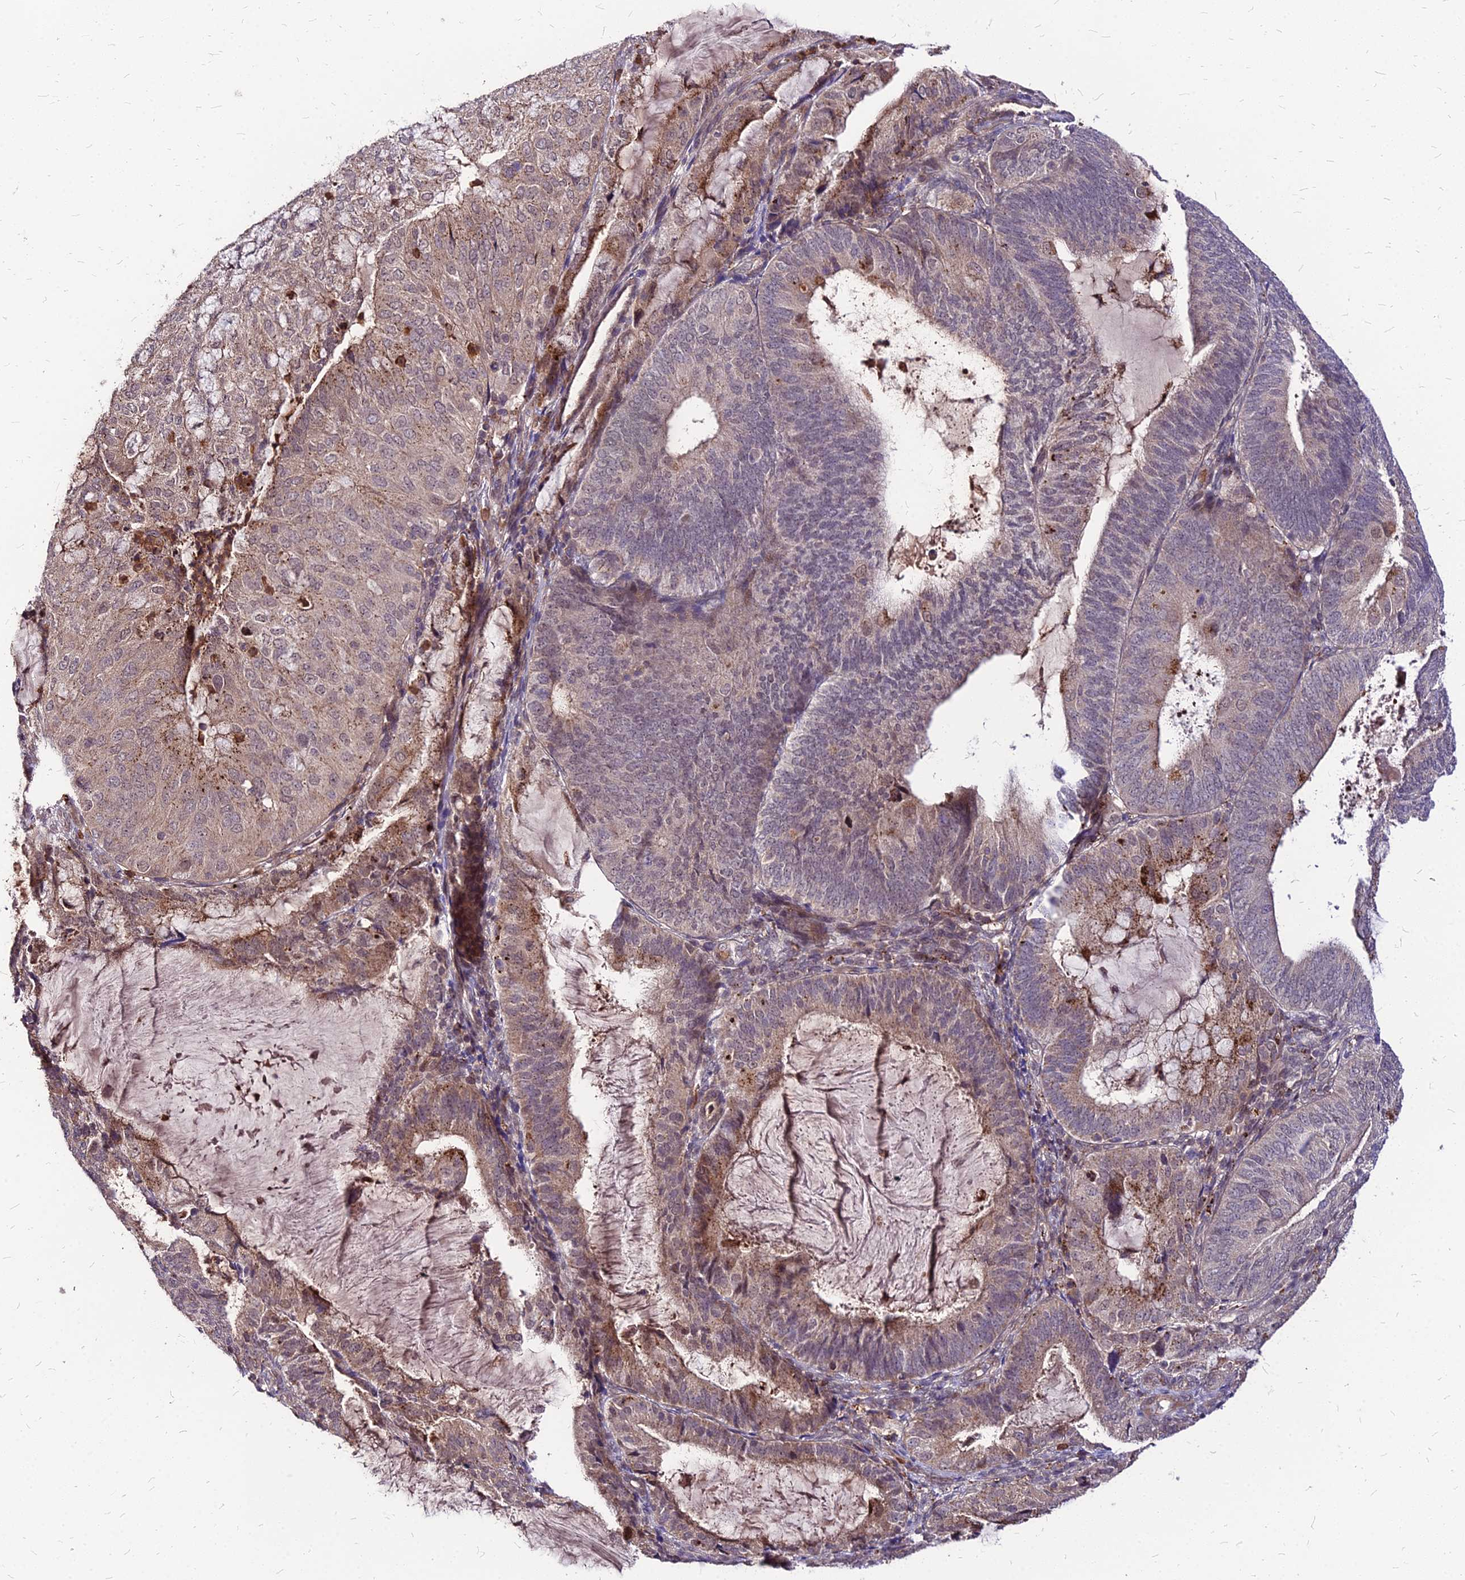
{"staining": {"intensity": "moderate", "quantity": "25%-75%", "location": "cytoplasmic/membranous"}, "tissue": "endometrial cancer", "cell_type": "Tumor cells", "image_type": "cancer", "snomed": [{"axis": "morphology", "description": "Adenocarcinoma, NOS"}, {"axis": "topography", "description": "Endometrium"}], "caption": "Moderate cytoplasmic/membranous positivity is appreciated in approximately 25%-75% of tumor cells in adenocarcinoma (endometrial).", "gene": "APBA3", "patient": {"sex": "female", "age": 81}}